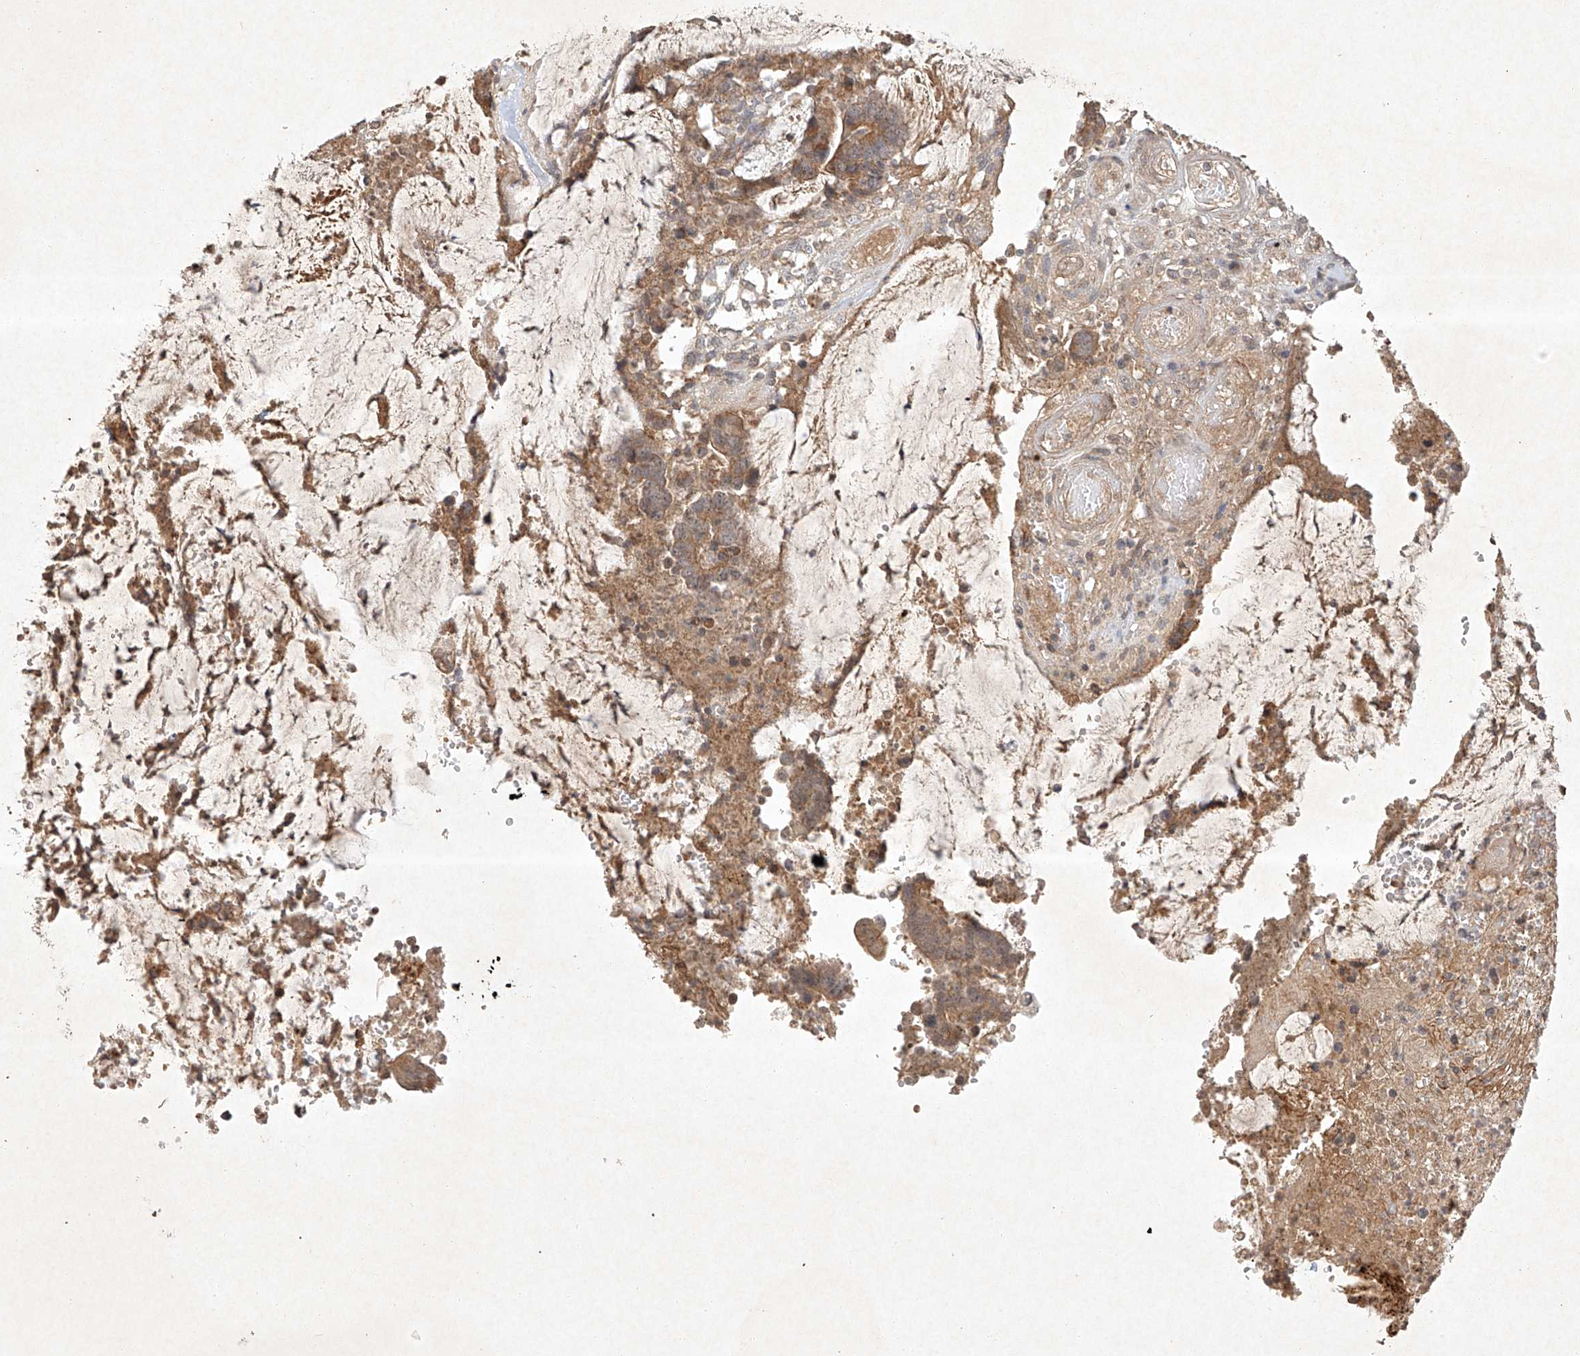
{"staining": {"intensity": "moderate", "quantity": ">75%", "location": "cytoplasmic/membranous"}, "tissue": "colorectal cancer", "cell_type": "Tumor cells", "image_type": "cancer", "snomed": [{"axis": "morphology", "description": "Adenocarcinoma, NOS"}, {"axis": "topography", "description": "Rectum"}], "caption": "The immunohistochemical stain labels moderate cytoplasmic/membranous expression in tumor cells of colorectal cancer (adenocarcinoma) tissue. Immunohistochemistry stains the protein of interest in brown and the nuclei are stained blue.", "gene": "BTRC", "patient": {"sex": "female", "age": 66}}